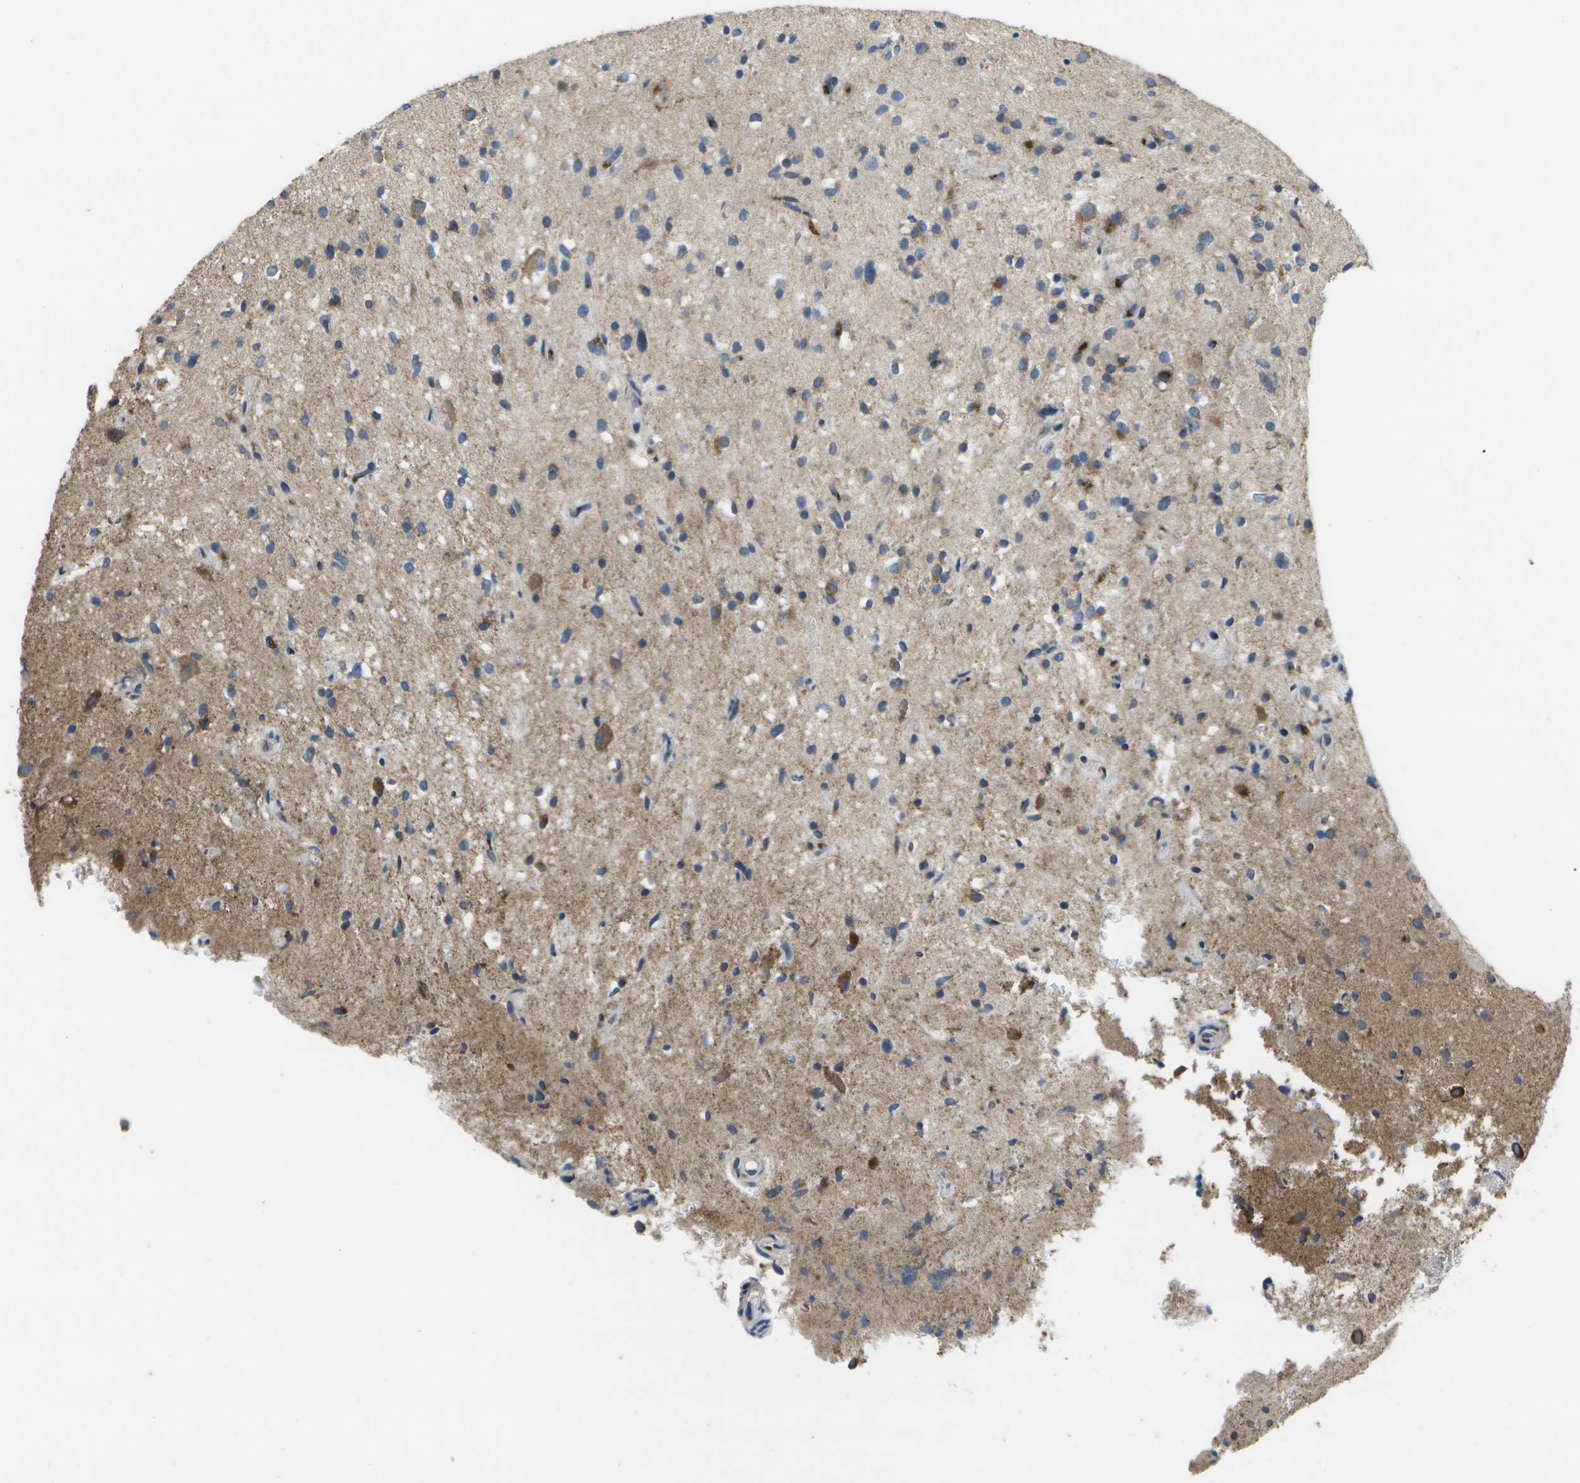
{"staining": {"intensity": "moderate", "quantity": "<25%", "location": "cytoplasmic/membranous"}, "tissue": "glioma", "cell_type": "Tumor cells", "image_type": "cancer", "snomed": [{"axis": "morphology", "description": "Glioma, malignant, High grade"}, {"axis": "topography", "description": "Brain"}], "caption": "Protein expression by immunohistochemistry (IHC) displays moderate cytoplasmic/membranous staining in about <25% of tumor cells in glioma.", "gene": "GALNT15", "patient": {"sex": "male", "age": 33}}